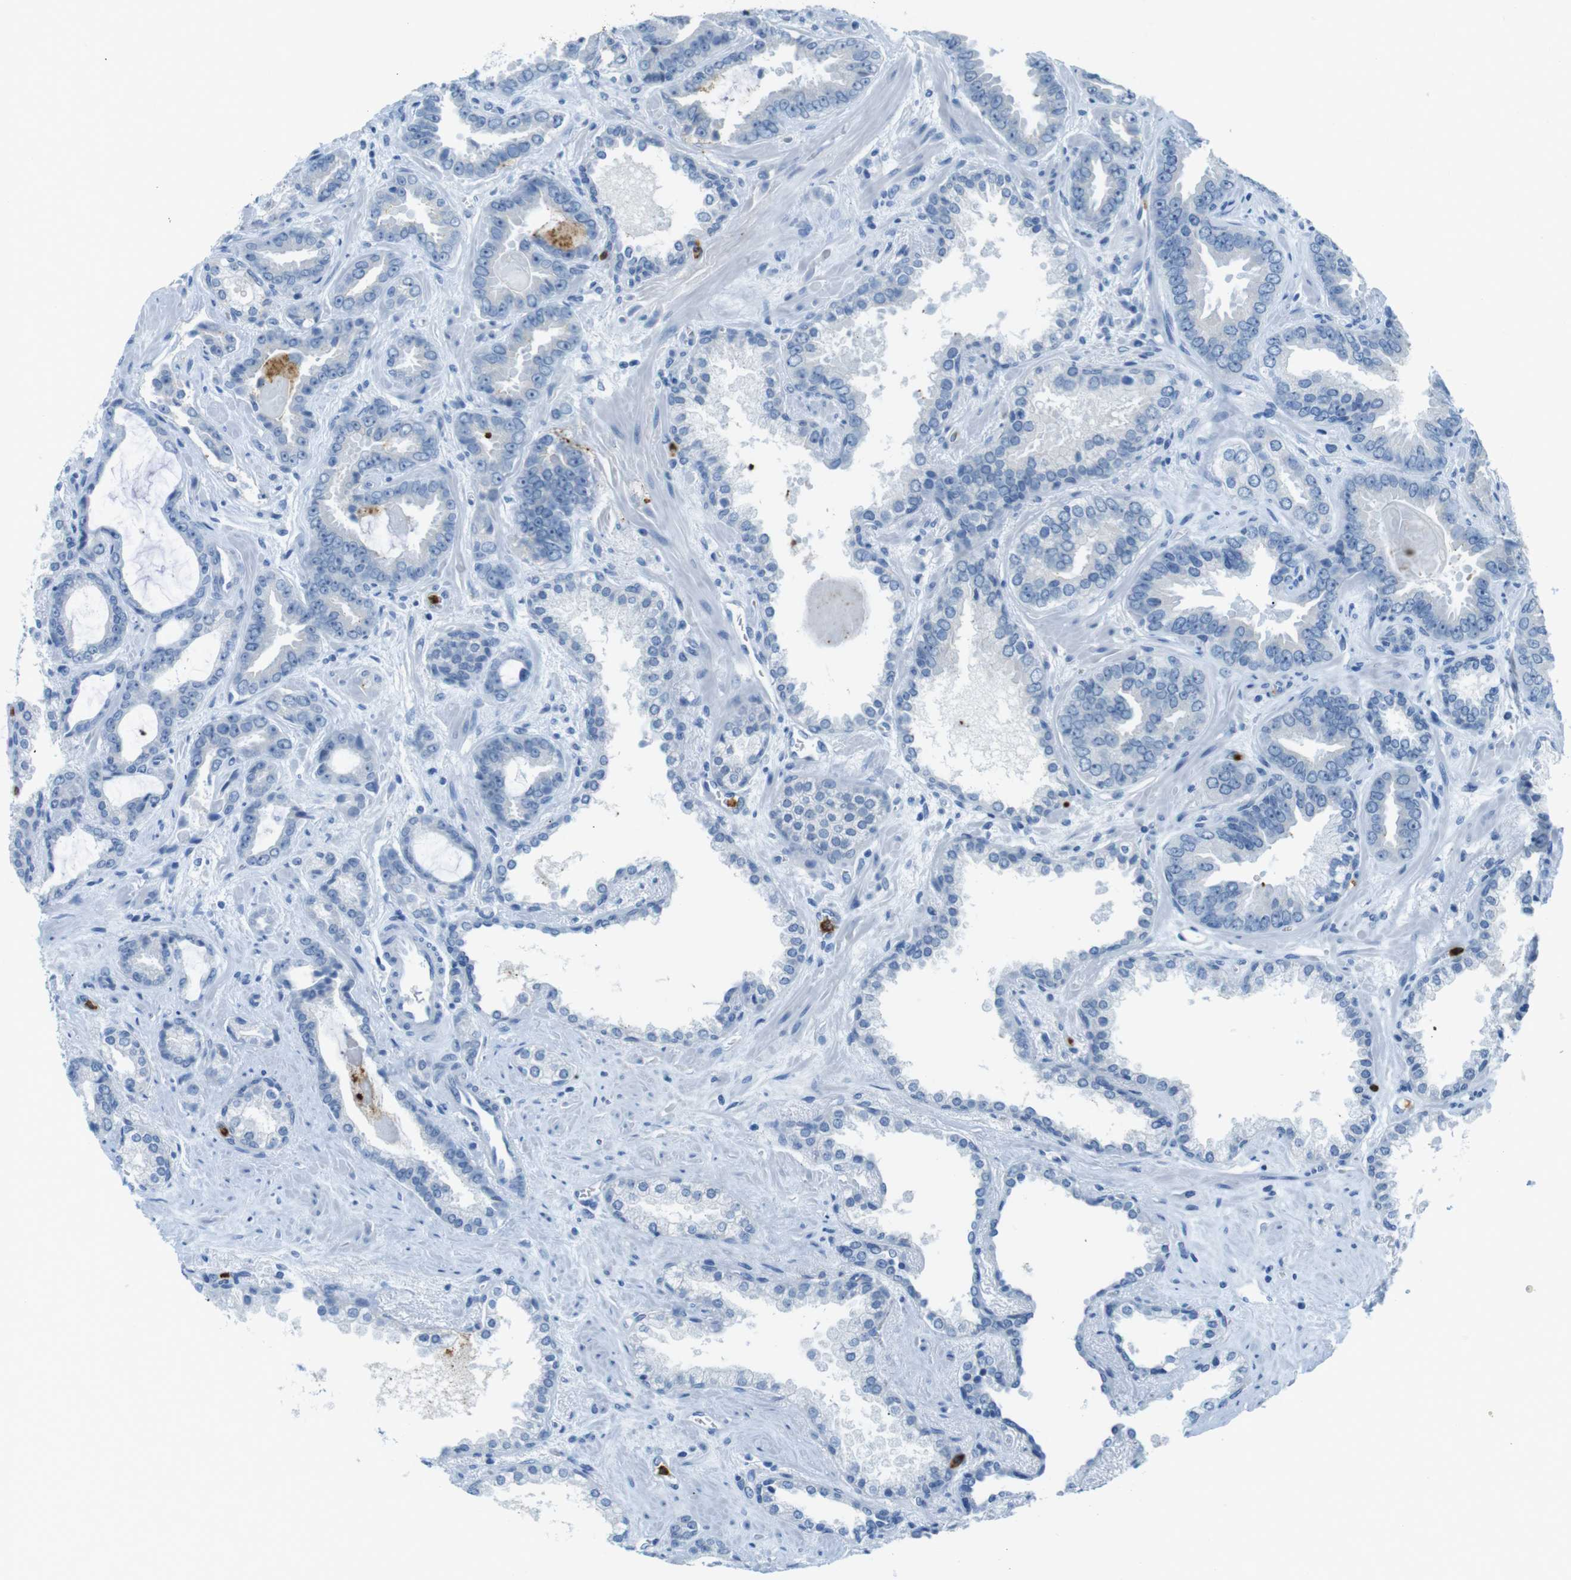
{"staining": {"intensity": "negative", "quantity": "none", "location": "none"}, "tissue": "prostate cancer", "cell_type": "Tumor cells", "image_type": "cancer", "snomed": [{"axis": "morphology", "description": "Adenocarcinoma, Low grade"}, {"axis": "topography", "description": "Prostate"}], "caption": "The immunohistochemistry (IHC) photomicrograph has no significant positivity in tumor cells of prostate cancer (low-grade adenocarcinoma) tissue.", "gene": "MCEMP1", "patient": {"sex": "male", "age": 60}}